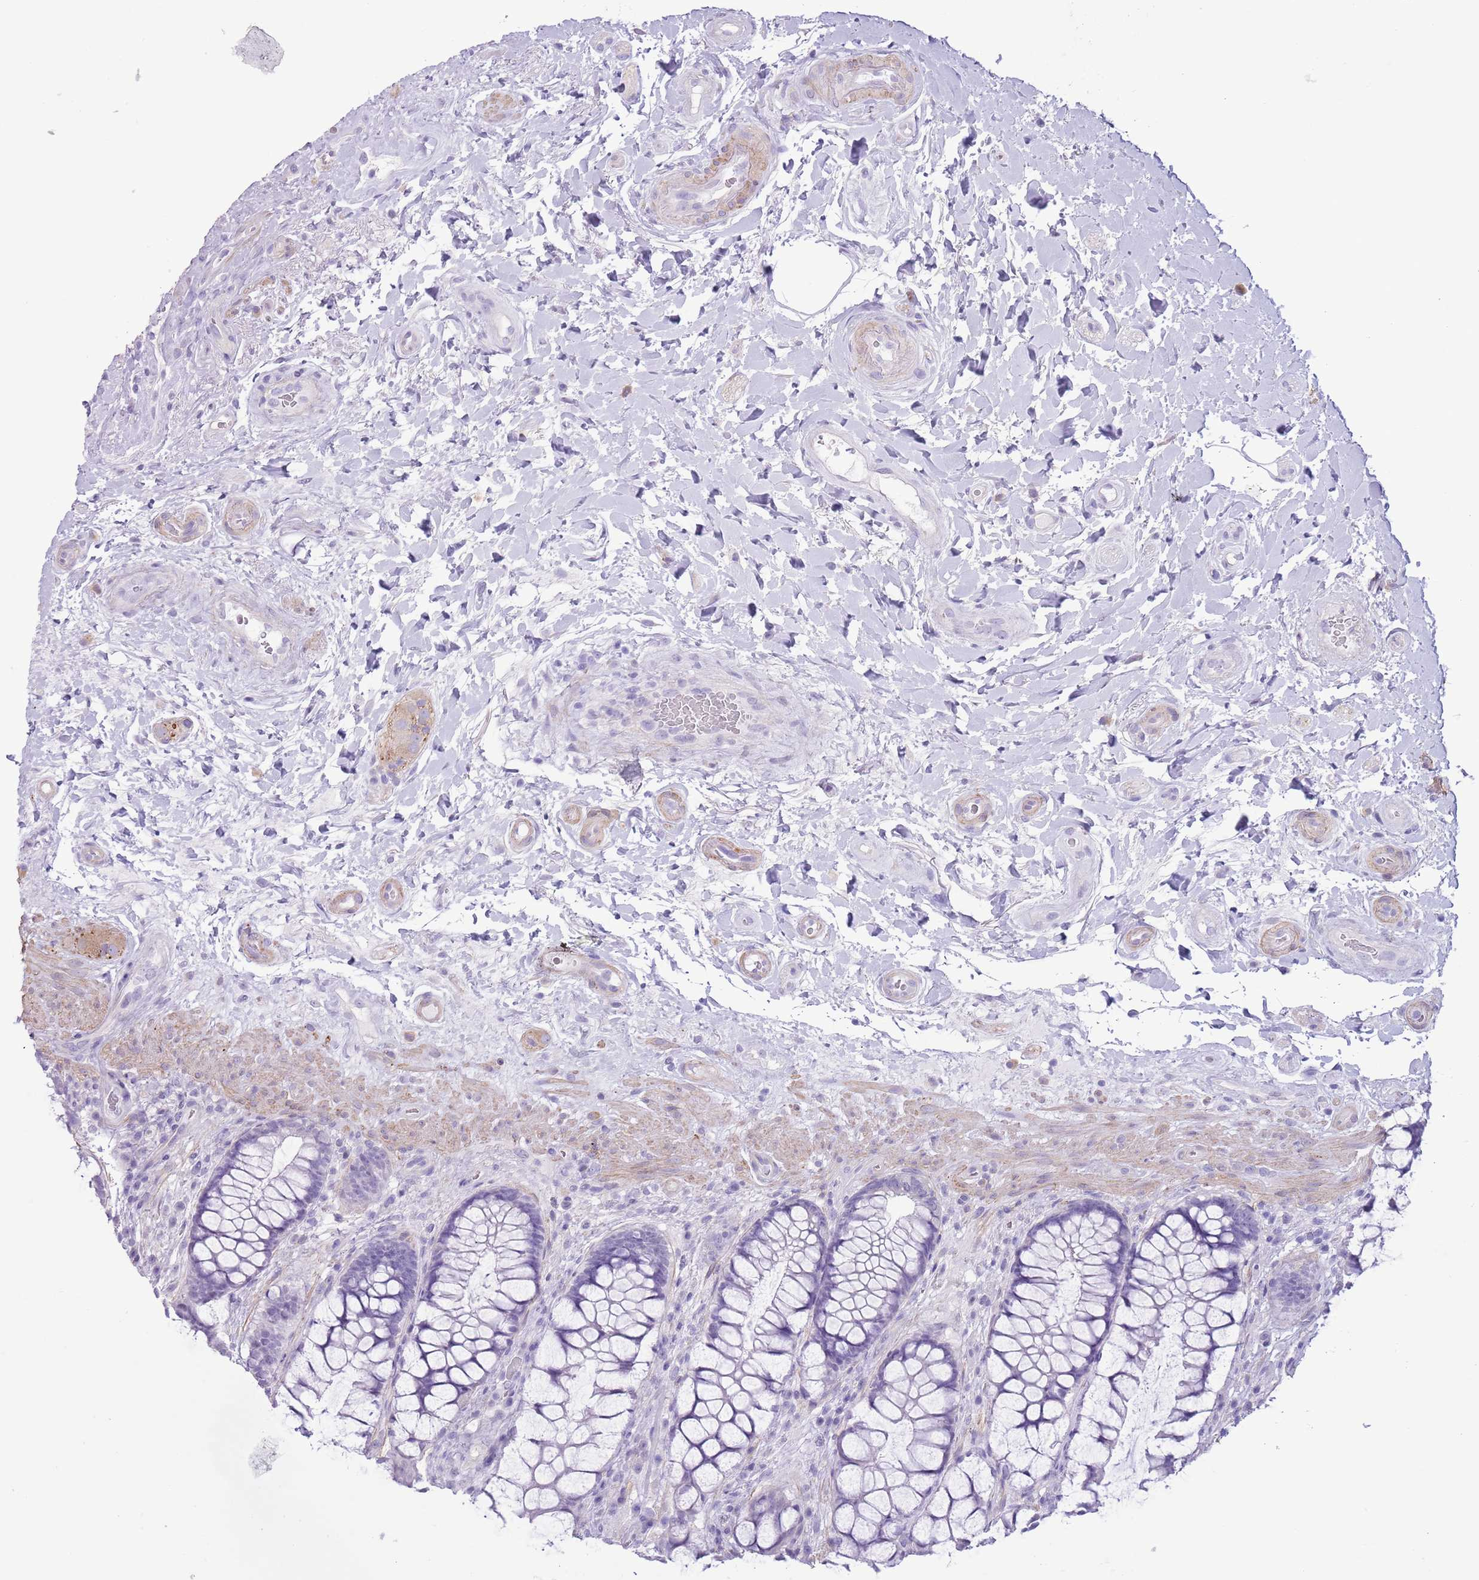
{"staining": {"intensity": "negative", "quantity": "none", "location": "none"}, "tissue": "rectum", "cell_type": "Glandular cells", "image_type": "normal", "snomed": [{"axis": "morphology", "description": "Normal tissue, NOS"}, {"axis": "topography", "description": "Rectum"}], "caption": "Histopathology image shows no significant protein positivity in glandular cells of benign rectum.", "gene": "SLC7A14", "patient": {"sex": "female", "age": 58}}